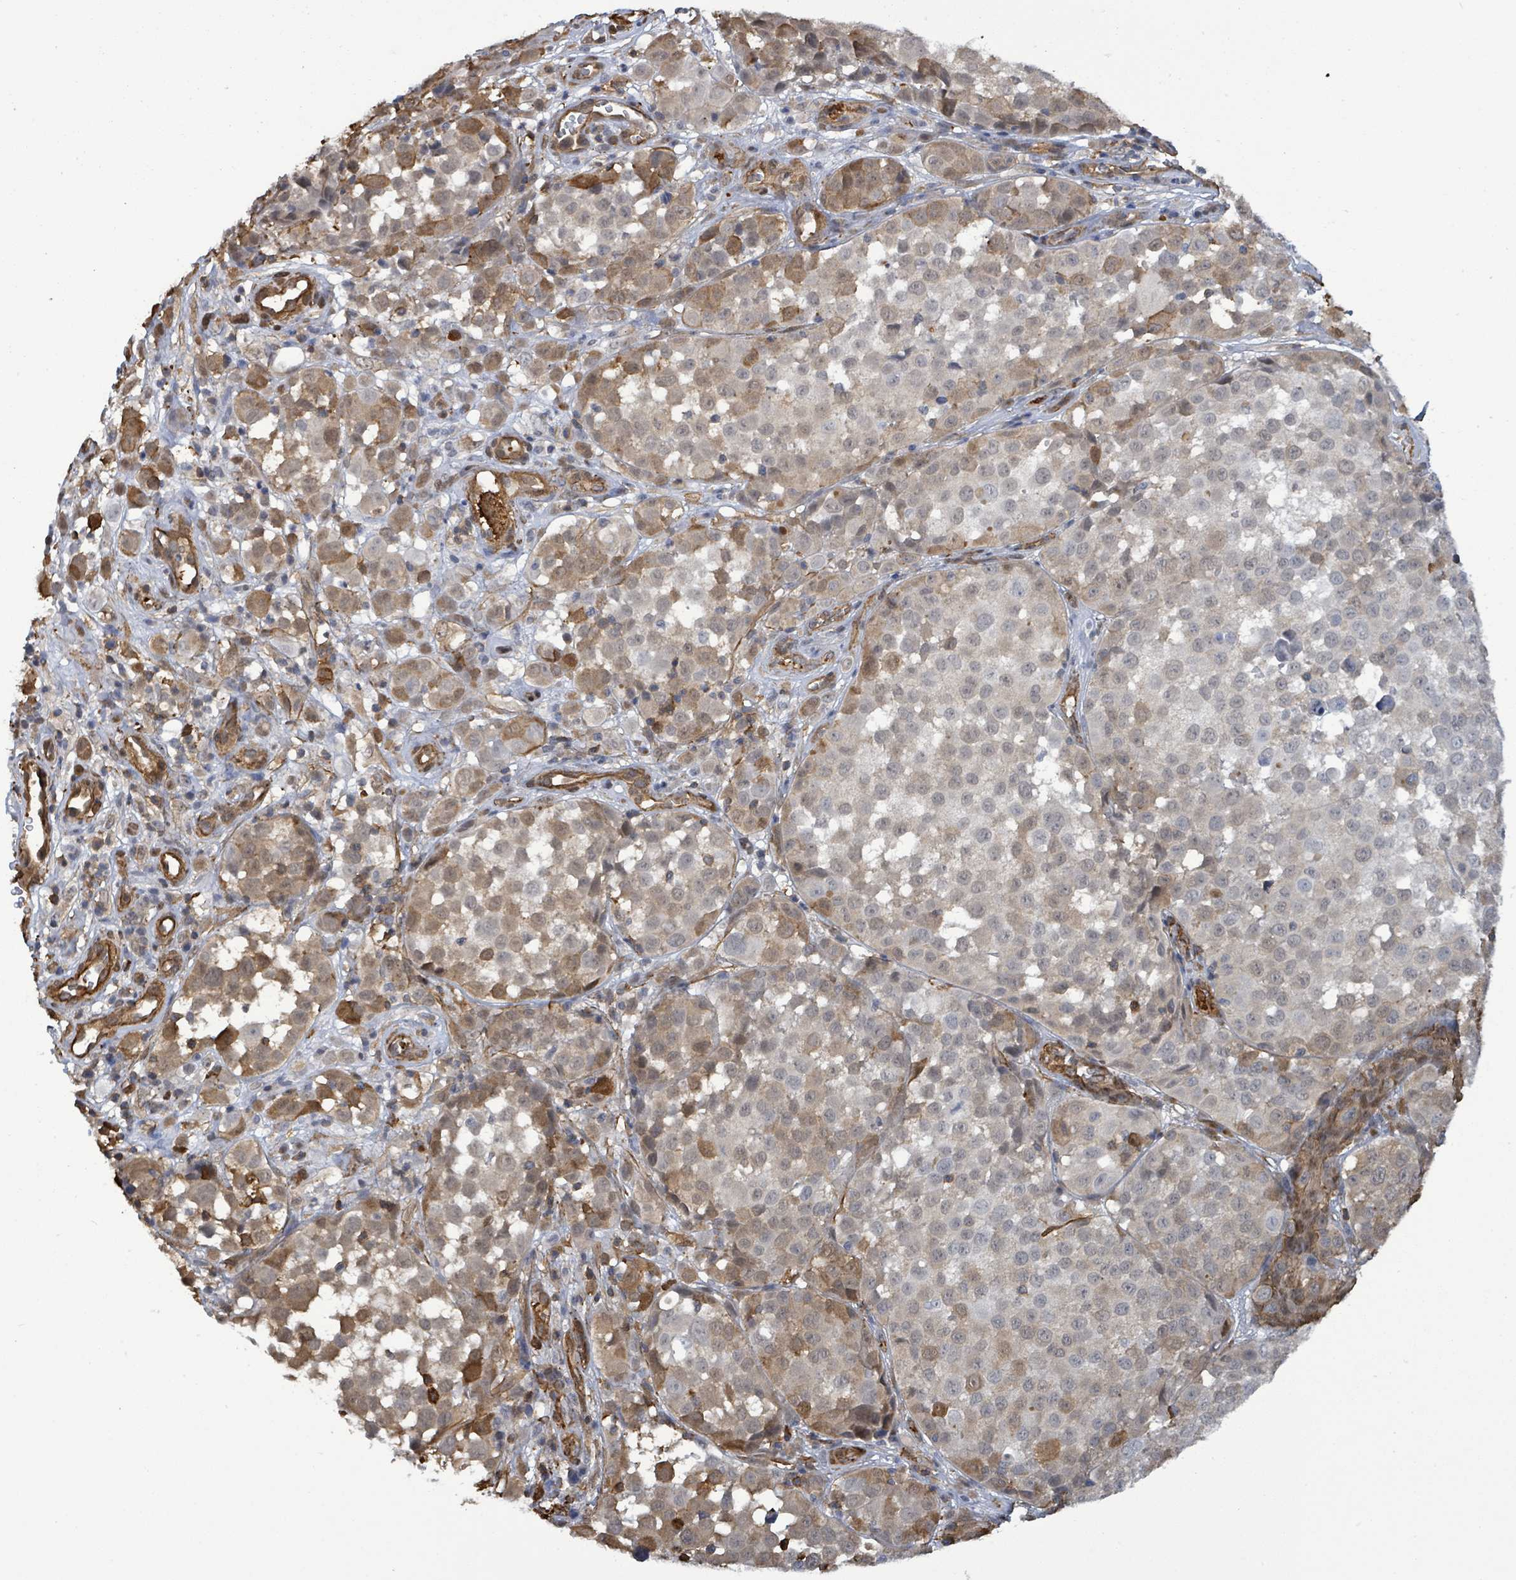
{"staining": {"intensity": "moderate", "quantity": "25%-75%", "location": "cytoplasmic/membranous"}, "tissue": "melanoma", "cell_type": "Tumor cells", "image_type": "cancer", "snomed": [{"axis": "morphology", "description": "Malignant melanoma, NOS"}, {"axis": "topography", "description": "Skin"}], "caption": "Tumor cells exhibit medium levels of moderate cytoplasmic/membranous expression in approximately 25%-75% of cells in malignant melanoma.", "gene": "PRKRIP1", "patient": {"sex": "male", "age": 64}}